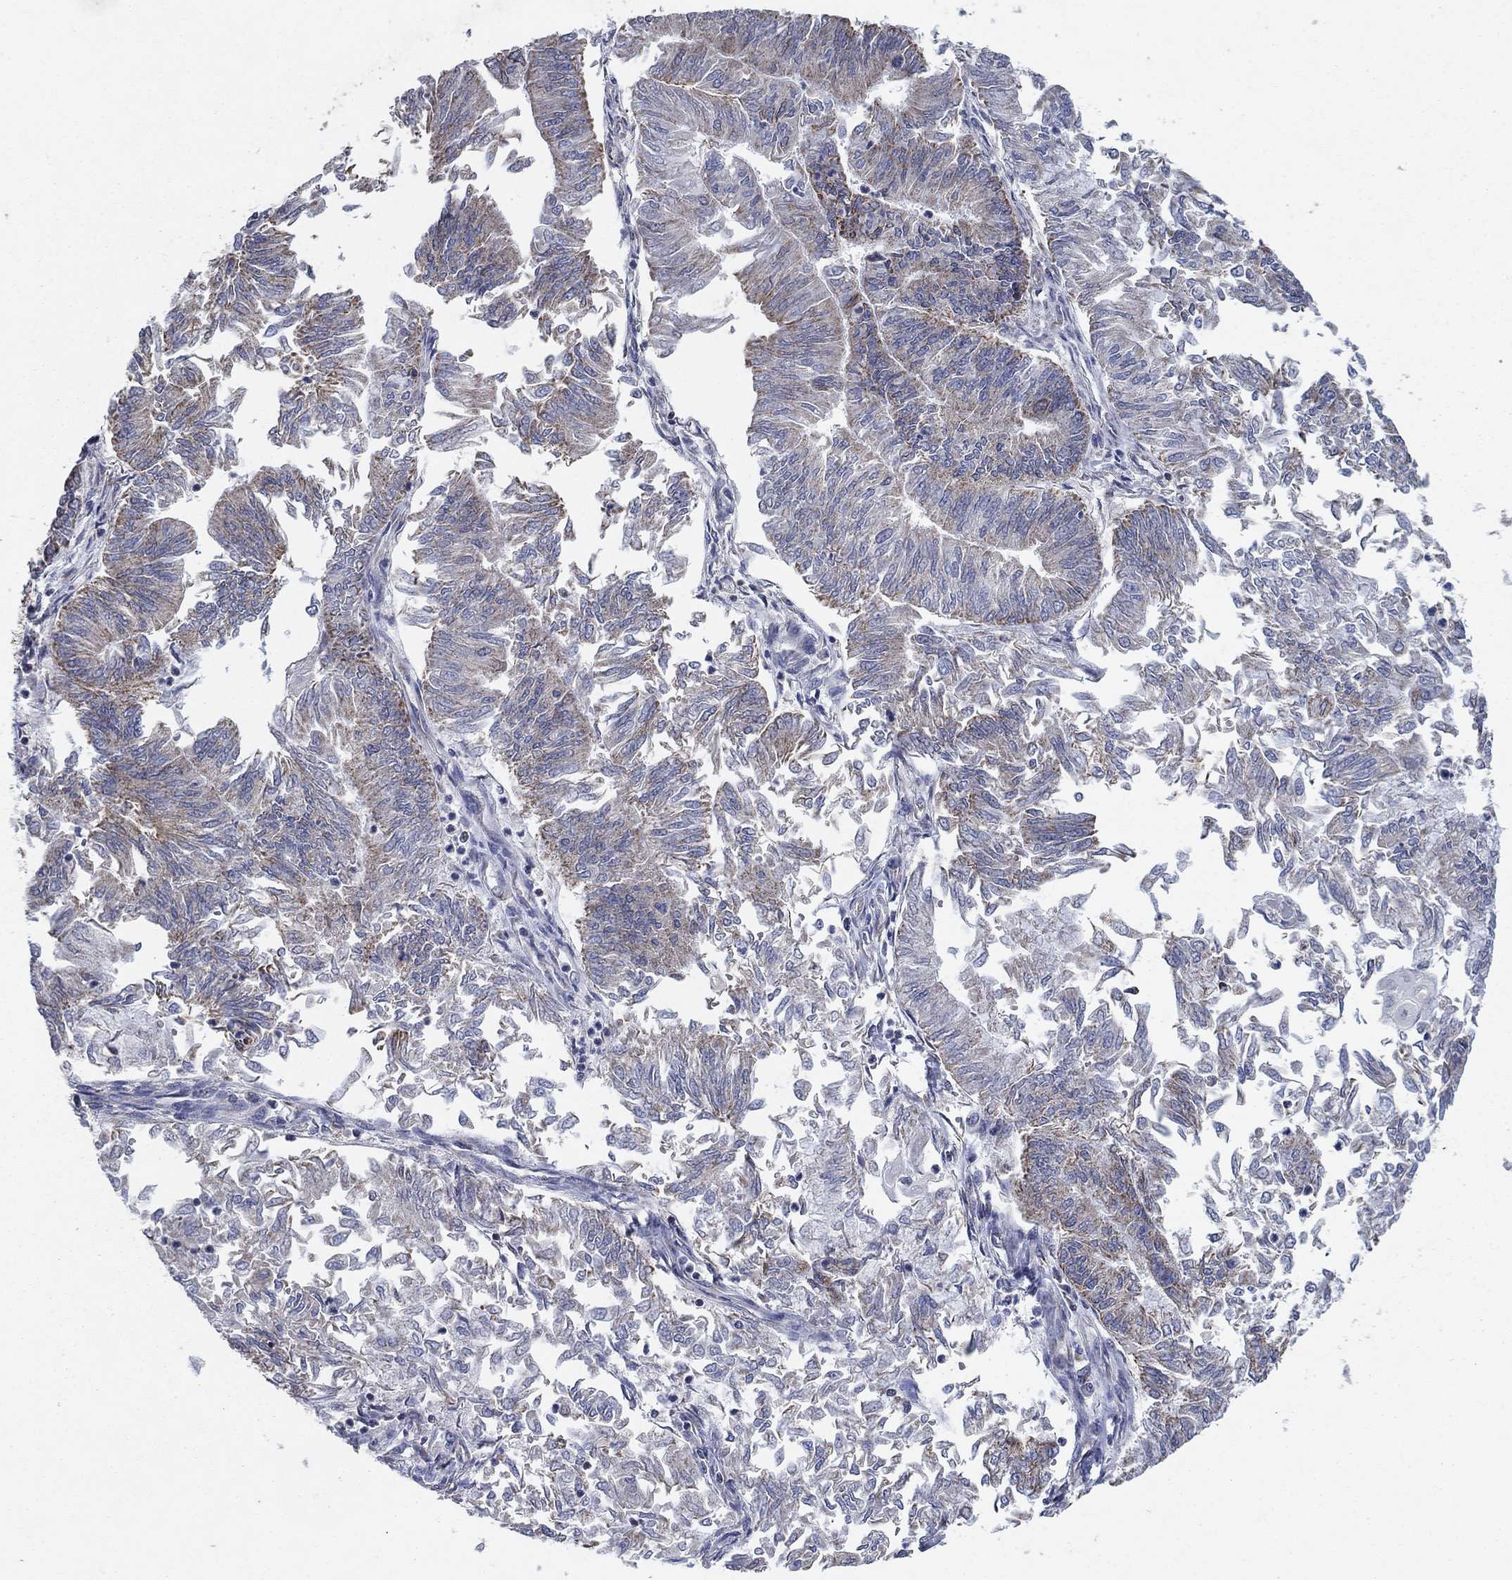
{"staining": {"intensity": "weak", "quantity": "25%-75%", "location": "cytoplasmic/membranous"}, "tissue": "endometrial cancer", "cell_type": "Tumor cells", "image_type": "cancer", "snomed": [{"axis": "morphology", "description": "Adenocarcinoma, NOS"}, {"axis": "topography", "description": "Endometrium"}], "caption": "A photomicrograph of human endometrial adenocarcinoma stained for a protein reveals weak cytoplasmic/membranous brown staining in tumor cells.", "gene": "C9orf85", "patient": {"sex": "female", "age": 59}}